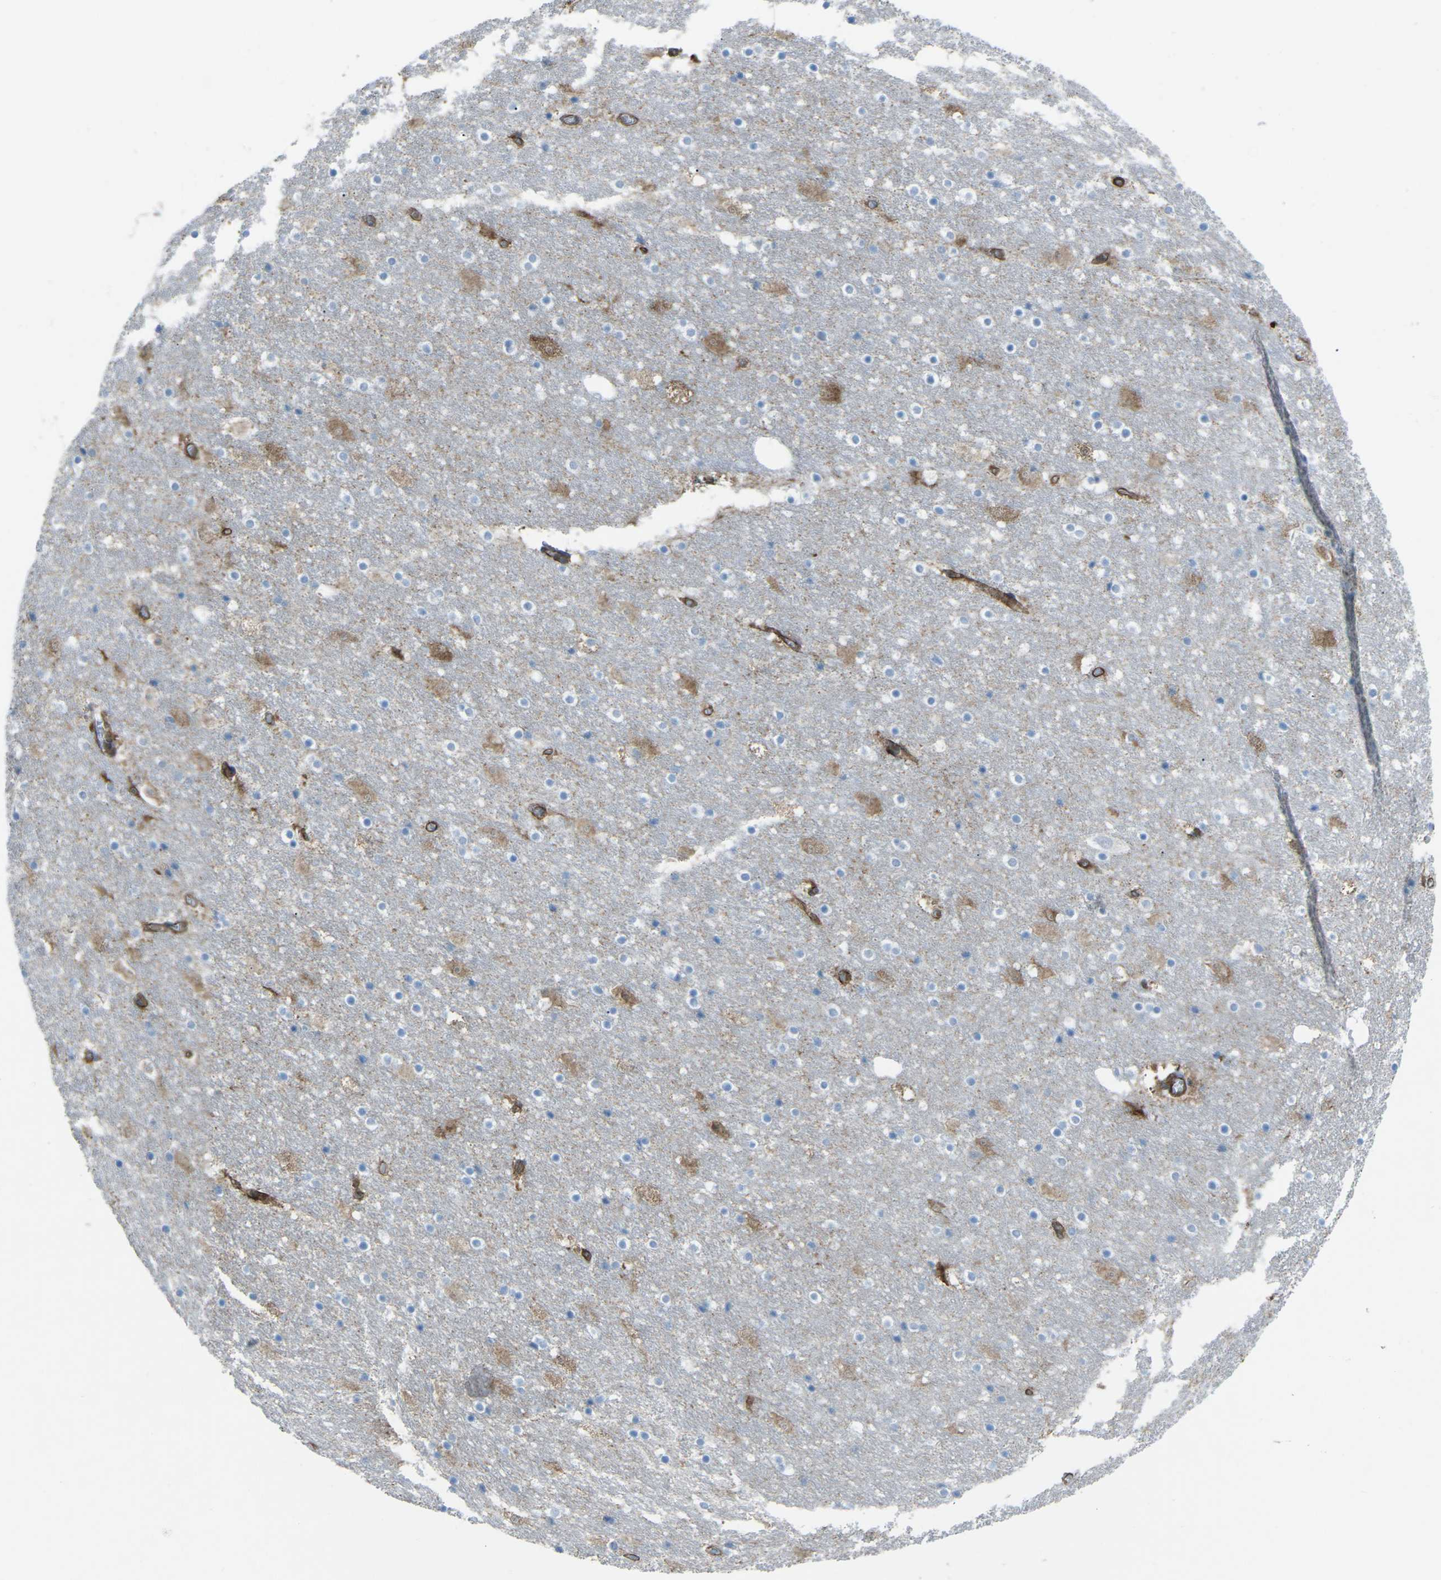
{"staining": {"intensity": "negative", "quantity": "none", "location": "none"}, "tissue": "hippocampus", "cell_type": "Glial cells", "image_type": "normal", "snomed": [{"axis": "morphology", "description": "Normal tissue, NOS"}, {"axis": "topography", "description": "Hippocampus"}], "caption": "Glial cells show no significant staining in normal hippocampus. The staining is performed using DAB (3,3'-diaminobenzidine) brown chromogen with nuclei counter-stained in using hematoxylin.", "gene": "UTRN", "patient": {"sex": "male", "age": 45}}